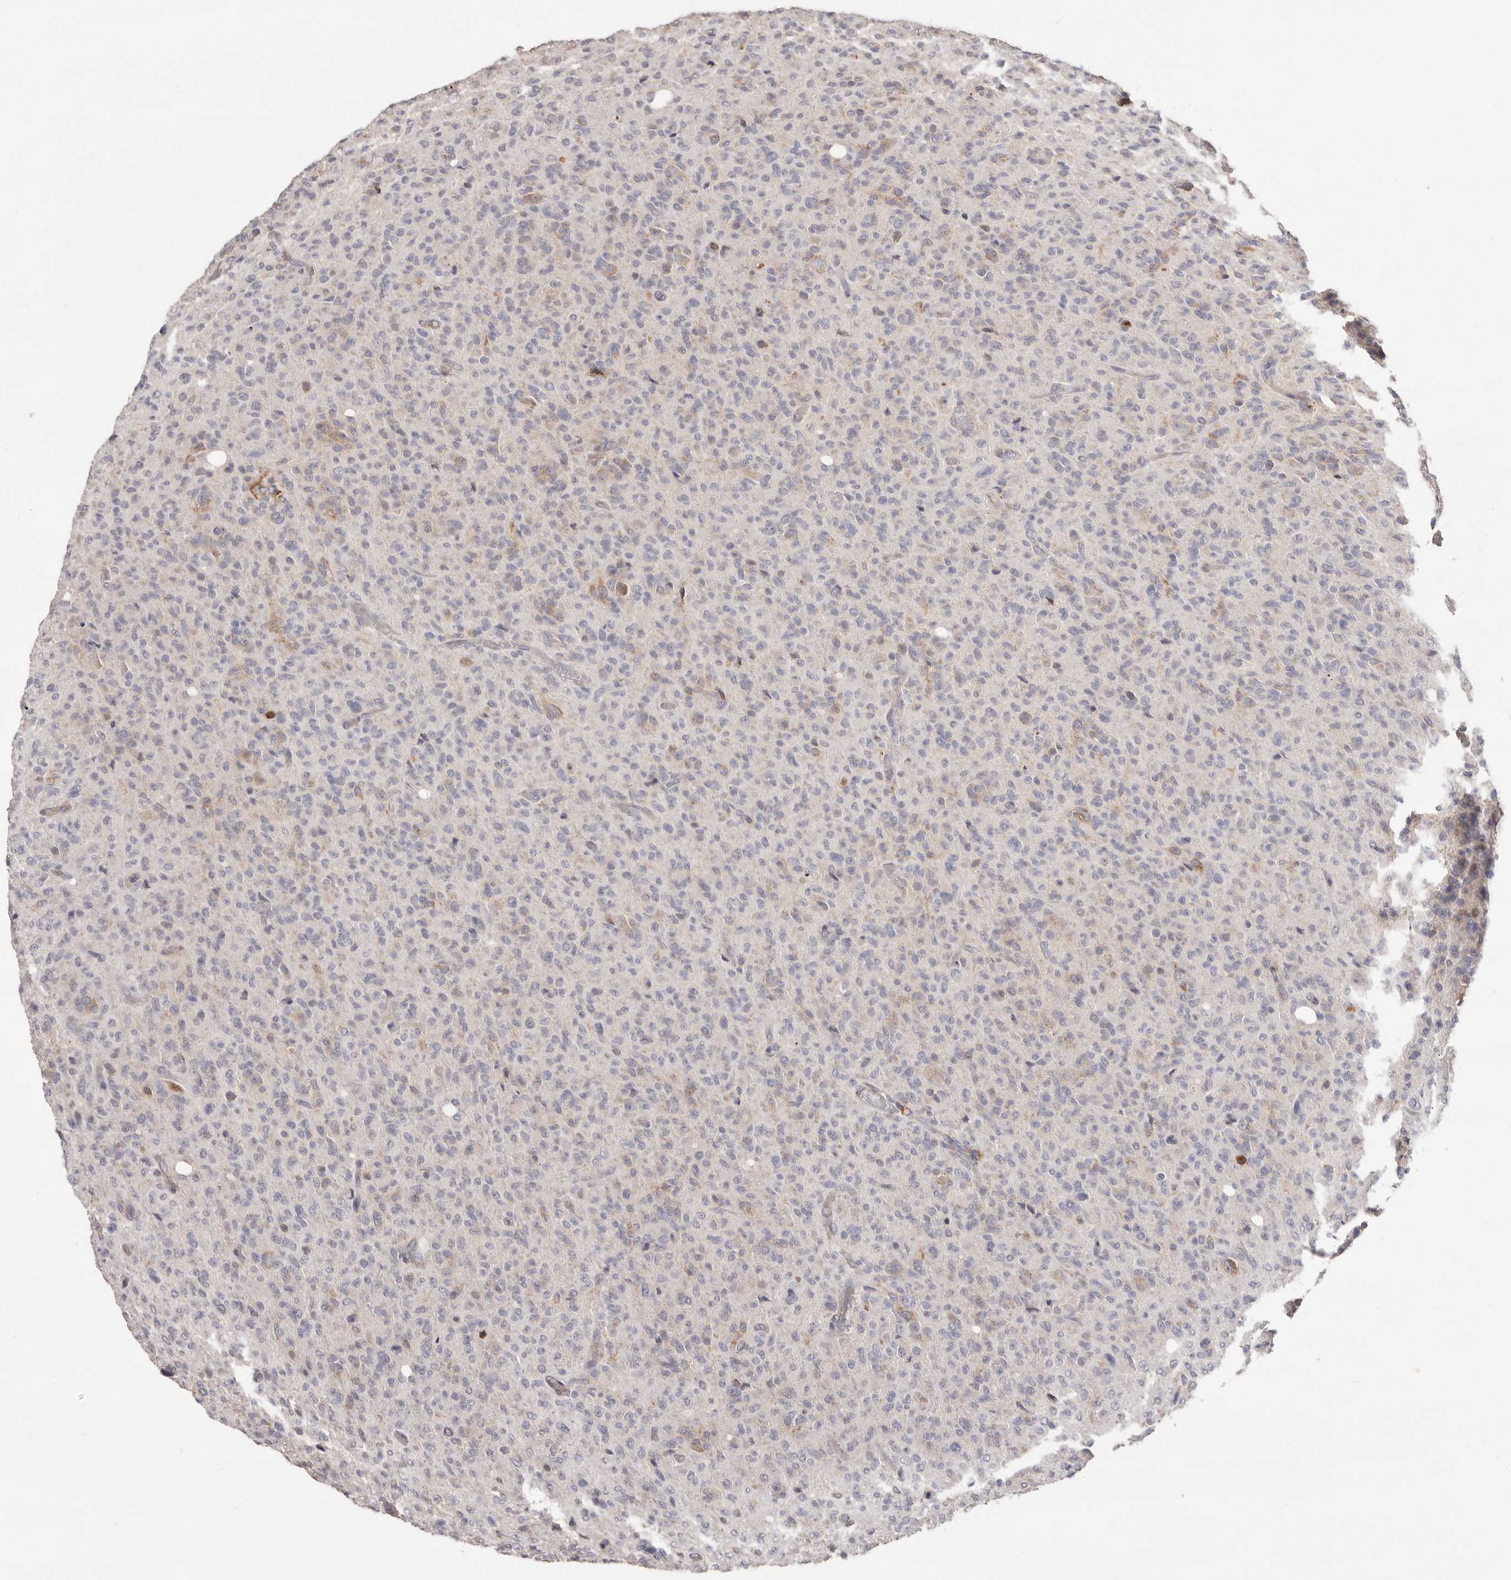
{"staining": {"intensity": "negative", "quantity": "none", "location": "none"}, "tissue": "glioma", "cell_type": "Tumor cells", "image_type": "cancer", "snomed": [{"axis": "morphology", "description": "Glioma, malignant, High grade"}, {"axis": "topography", "description": "Brain"}], "caption": "The IHC photomicrograph has no significant expression in tumor cells of high-grade glioma (malignant) tissue. Nuclei are stained in blue.", "gene": "MMACHC", "patient": {"sex": "female", "age": 57}}